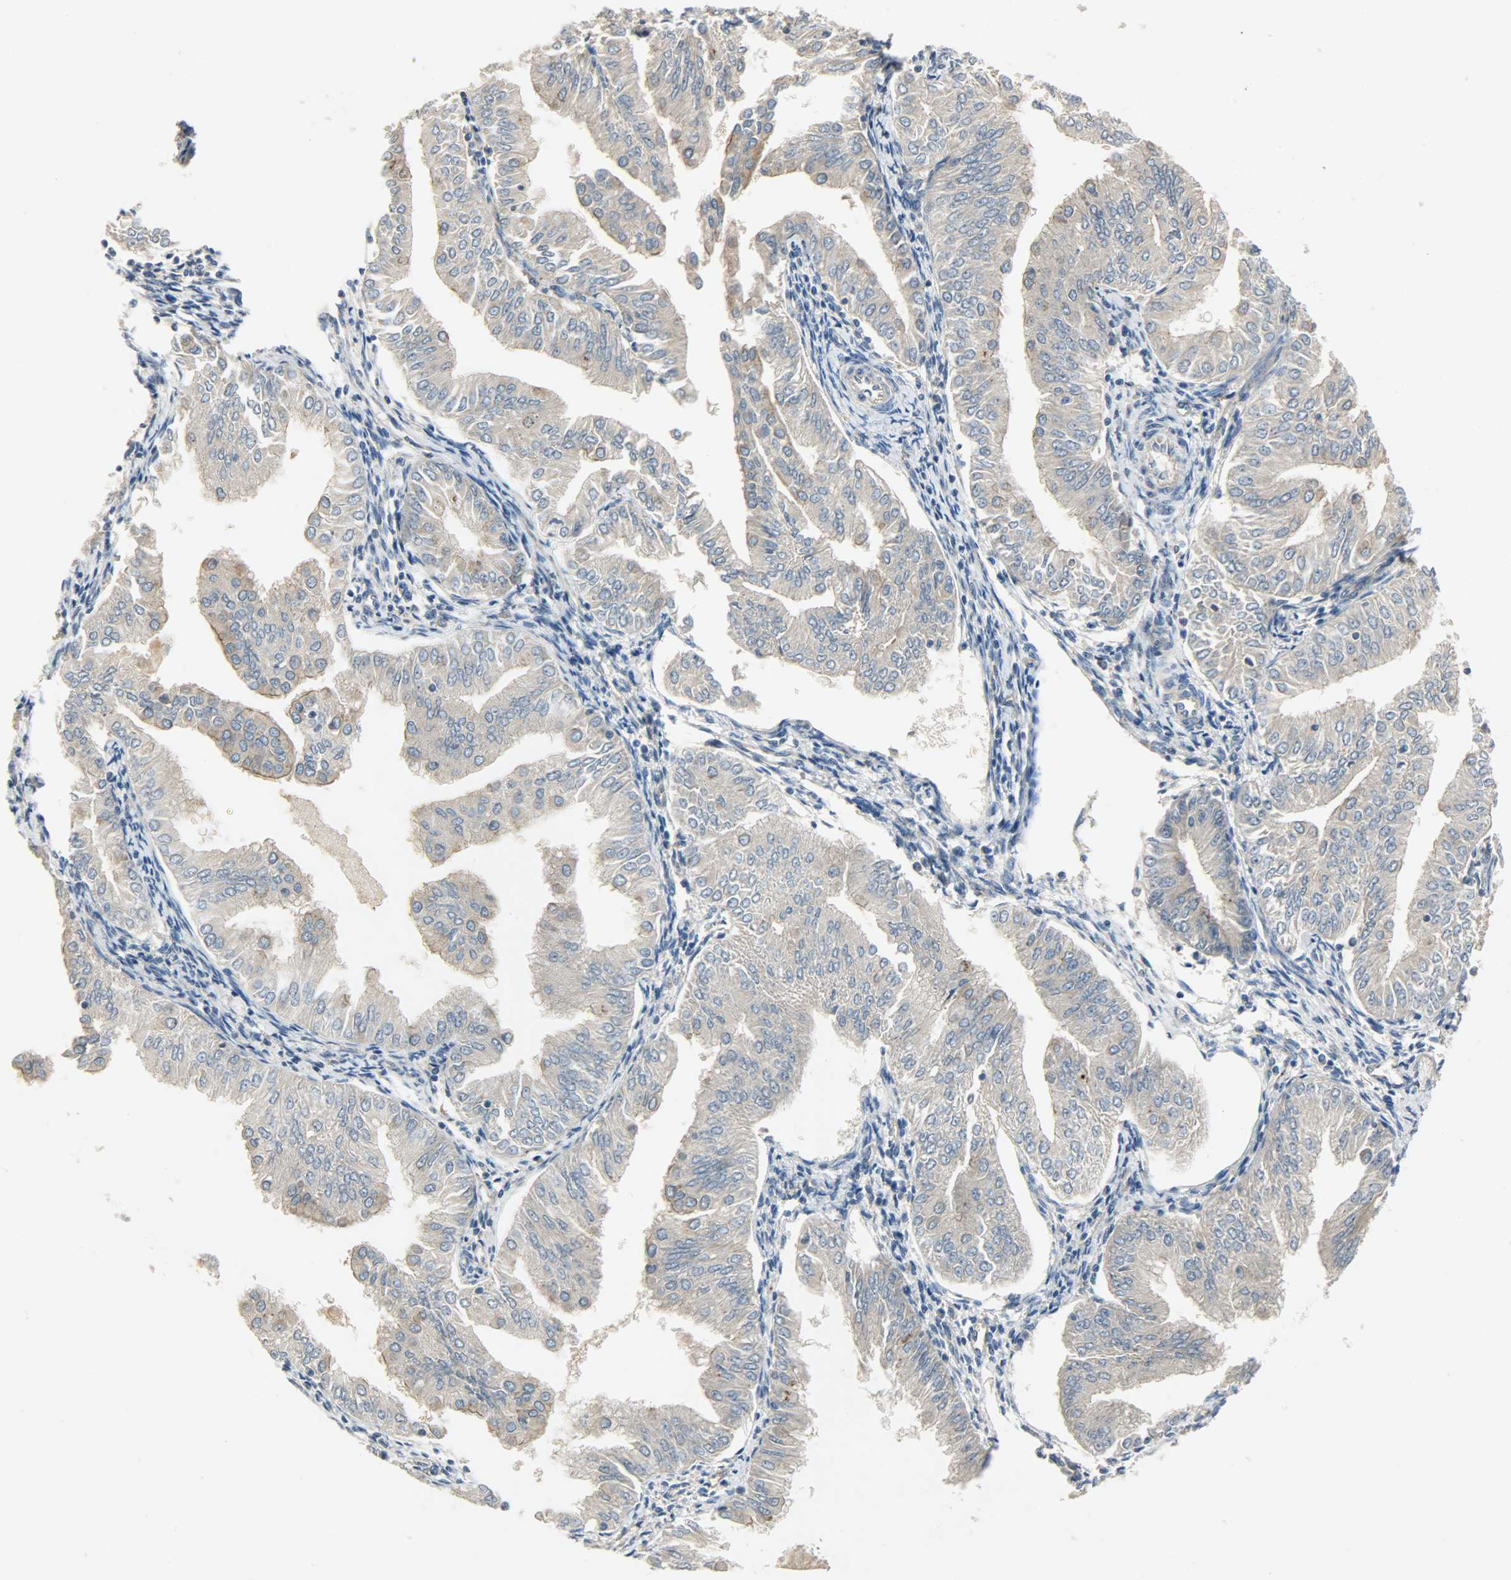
{"staining": {"intensity": "weak", "quantity": ">75%", "location": "cytoplasmic/membranous"}, "tissue": "endometrial cancer", "cell_type": "Tumor cells", "image_type": "cancer", "snomed": [{"axis": "morphology", "description": "Adenocarcinoma, NOS"}, {"axis": "topography", "description": "Endometrium"}], "caption": "A low amount of weak cytoplasmic/membranous expression is appreciated in about >75% of tumor cells in endometrial adenocarcinoma tissue. (DAB (3,3'-diaminobenzidine) = brown stain, brightfield microscopy at high magnification).", "gene": "KIAA1217", "patient": {"sex": "female", "age": 53}}